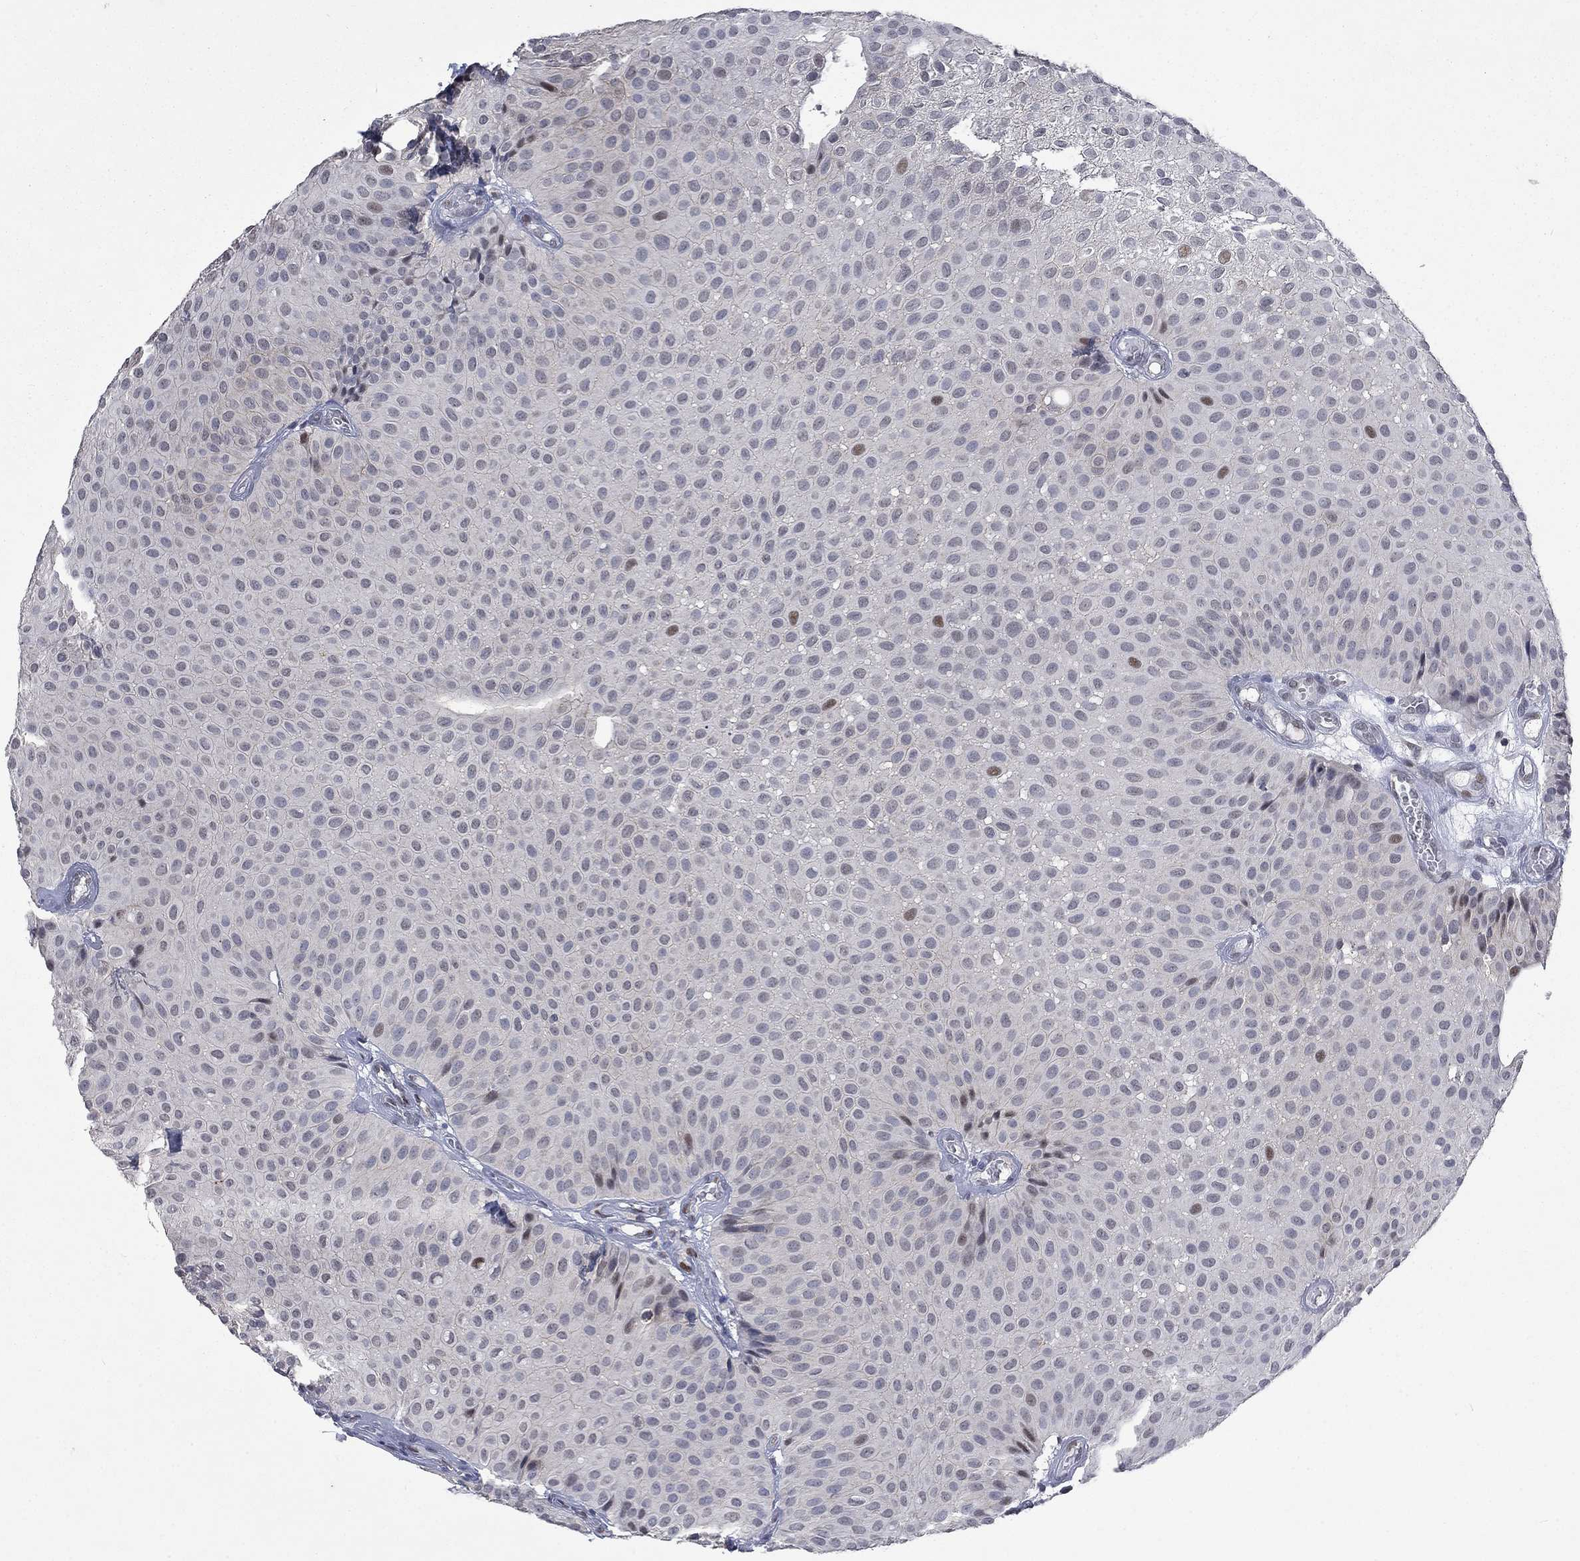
{"staining": {"intensity": "weak", "quantity": "<25%", "location": "nuclear"}, "tissue": "urothelial cancer", "cell_type": "Tumor cells", "image_type": "cancer", "snomed": [{"axis": "morphology", "description": "Urothelial carcinoma, Low grade"}, {"axis": "topography", "description": "Urinary bladder"}], "caption": "Immunohistochemistry of human low-grade urothelial carcinoma reveals no expression in tumor cells. (DAB (3,3'-diaminobenzidine) immunohistochemistry (IHC) visualized using brightfield microscopy, high magnification).", "gene": "PPP1R9A", "patient": {"sex": "male", "age": 64}}